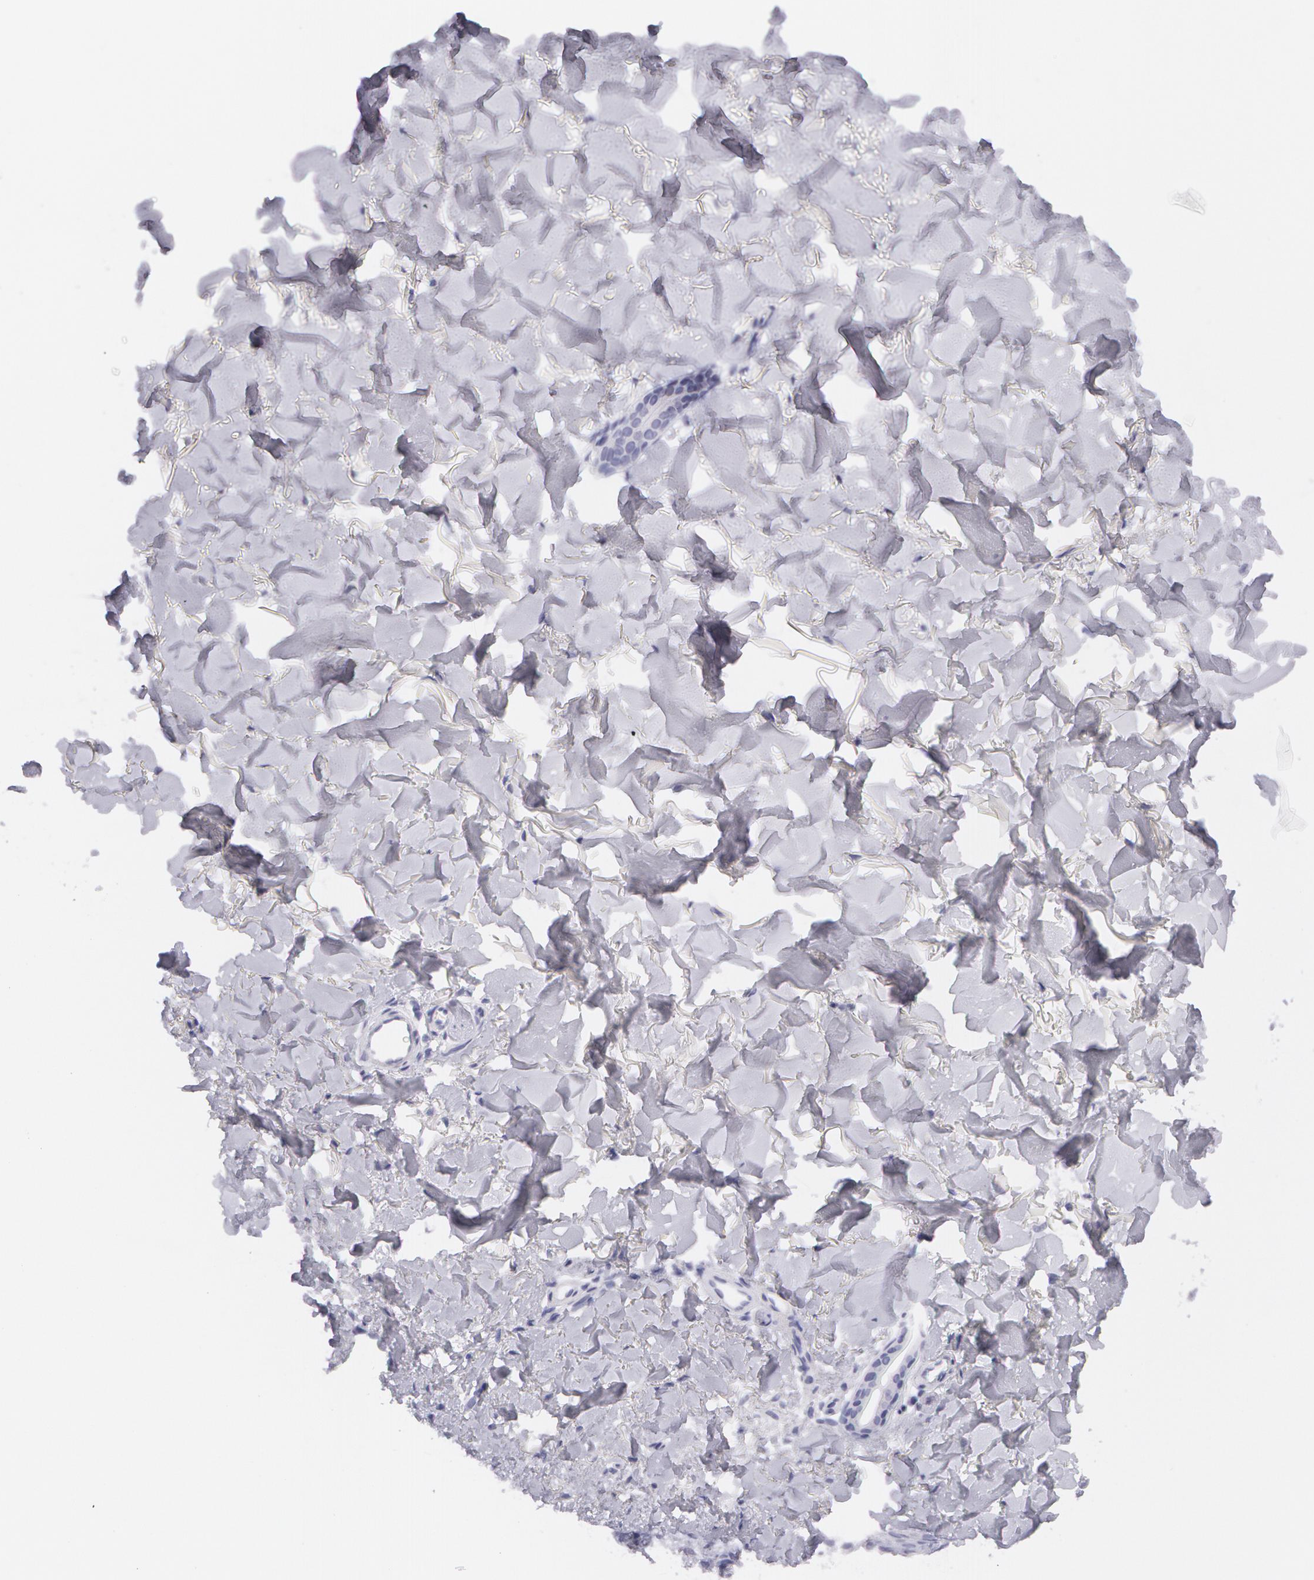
{"staining": {"intensity": "negative", "quantity": "none", "location": "none"}, "tissue": "skin cancer", "cell_type": "Tumor cells", "image_type": "cancer", "snomed": [{"axis": "morphology", "description": "Basal cell carcinoma"}, {"axis": "topography", "description": "Skin"}], "caption": "The photomicrograph exhibits no staining of tumor cells in skin cancer (basal cell carcinoma).", "gene": "AMACR", "patient": {"sex": "female", "age": 78}}